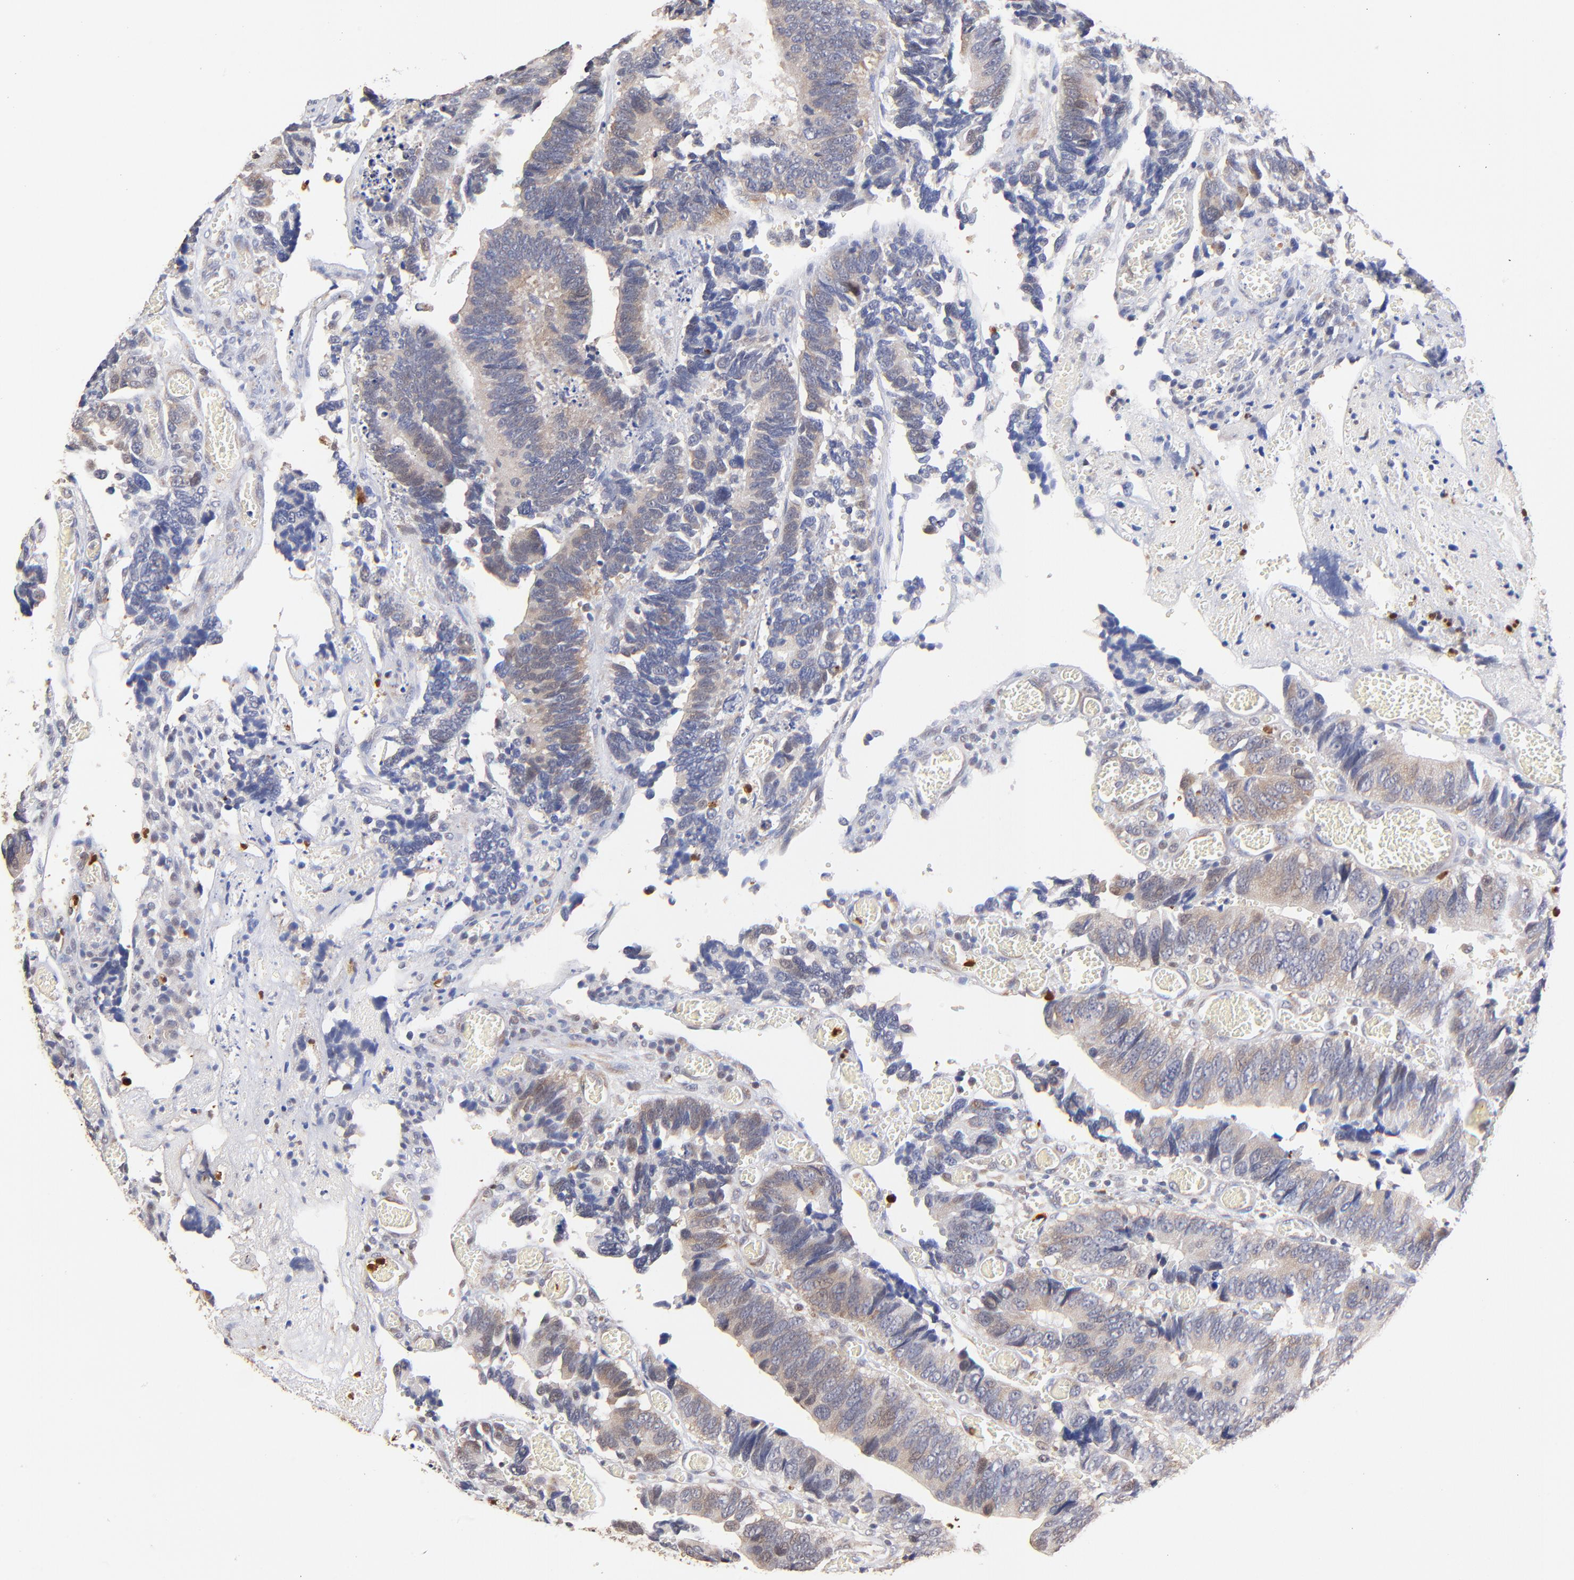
{"staining": {"intensity": "weak", "quantity": "25%-75%", "location": "cytoplasmic/membranous"}, "tissue": "colorectal cancer", "cell_type": "Tumor cells", "image_type": "cancer", "snomed": [{"axis": "morphology", "description": "Adenocarcinoma, NOS"}, {"axis": "topography", "description": "Colon"}], "caption": "There is low levels of weak cytoplasmic/membranous staining in tumor cells of colorectal cancer (adenocarcinoma), as demonstrated by immunohistochemical staining (brown color).", "gene": "BBOF1", "patient": {"sex": "male", "age": 72}}